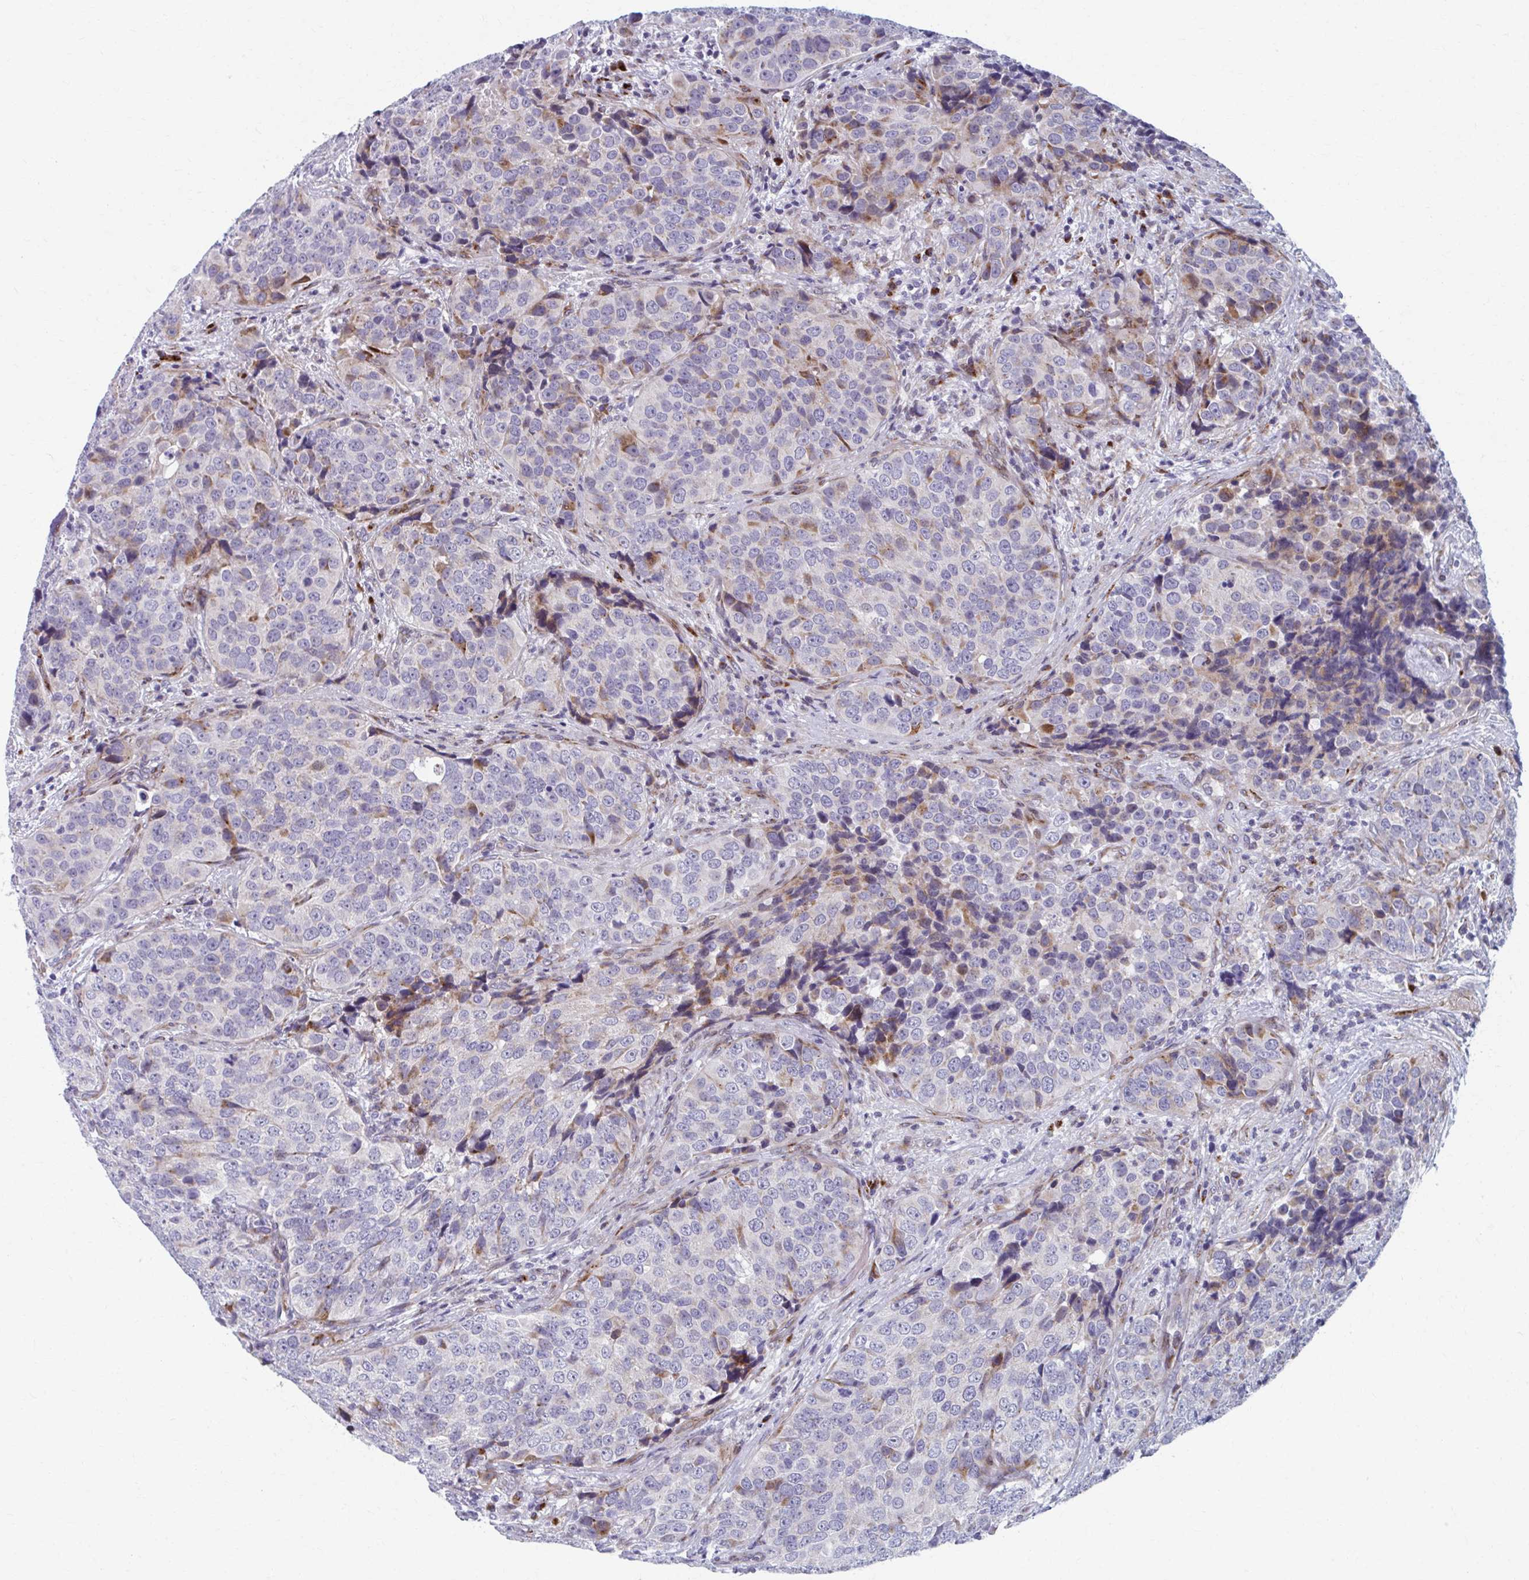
{"staining": {"intensity": "moderate", "quantity": "<25%", "location": "cytoplasmic/membranous"}, "tissue": "urothelial cancer", "cell_type": "Tumor cells", "image_type": "cancer", "snomed": [{"axis": "morphology", "description": "Urothelial carcinoma, NOS"}, {"axis": "topography", "description": "Urinary bladder"}], "caption": "Tumor cells display moderate cytoplasmic/membranous expression in about <25% of cells in urothelial cancer. Immunohistochemistry (ihc) stains the protein of interest in brown and the nuclei are stained blue.", "gene": "OLFM2", "patient": {"sex": "male", "age": 52}}